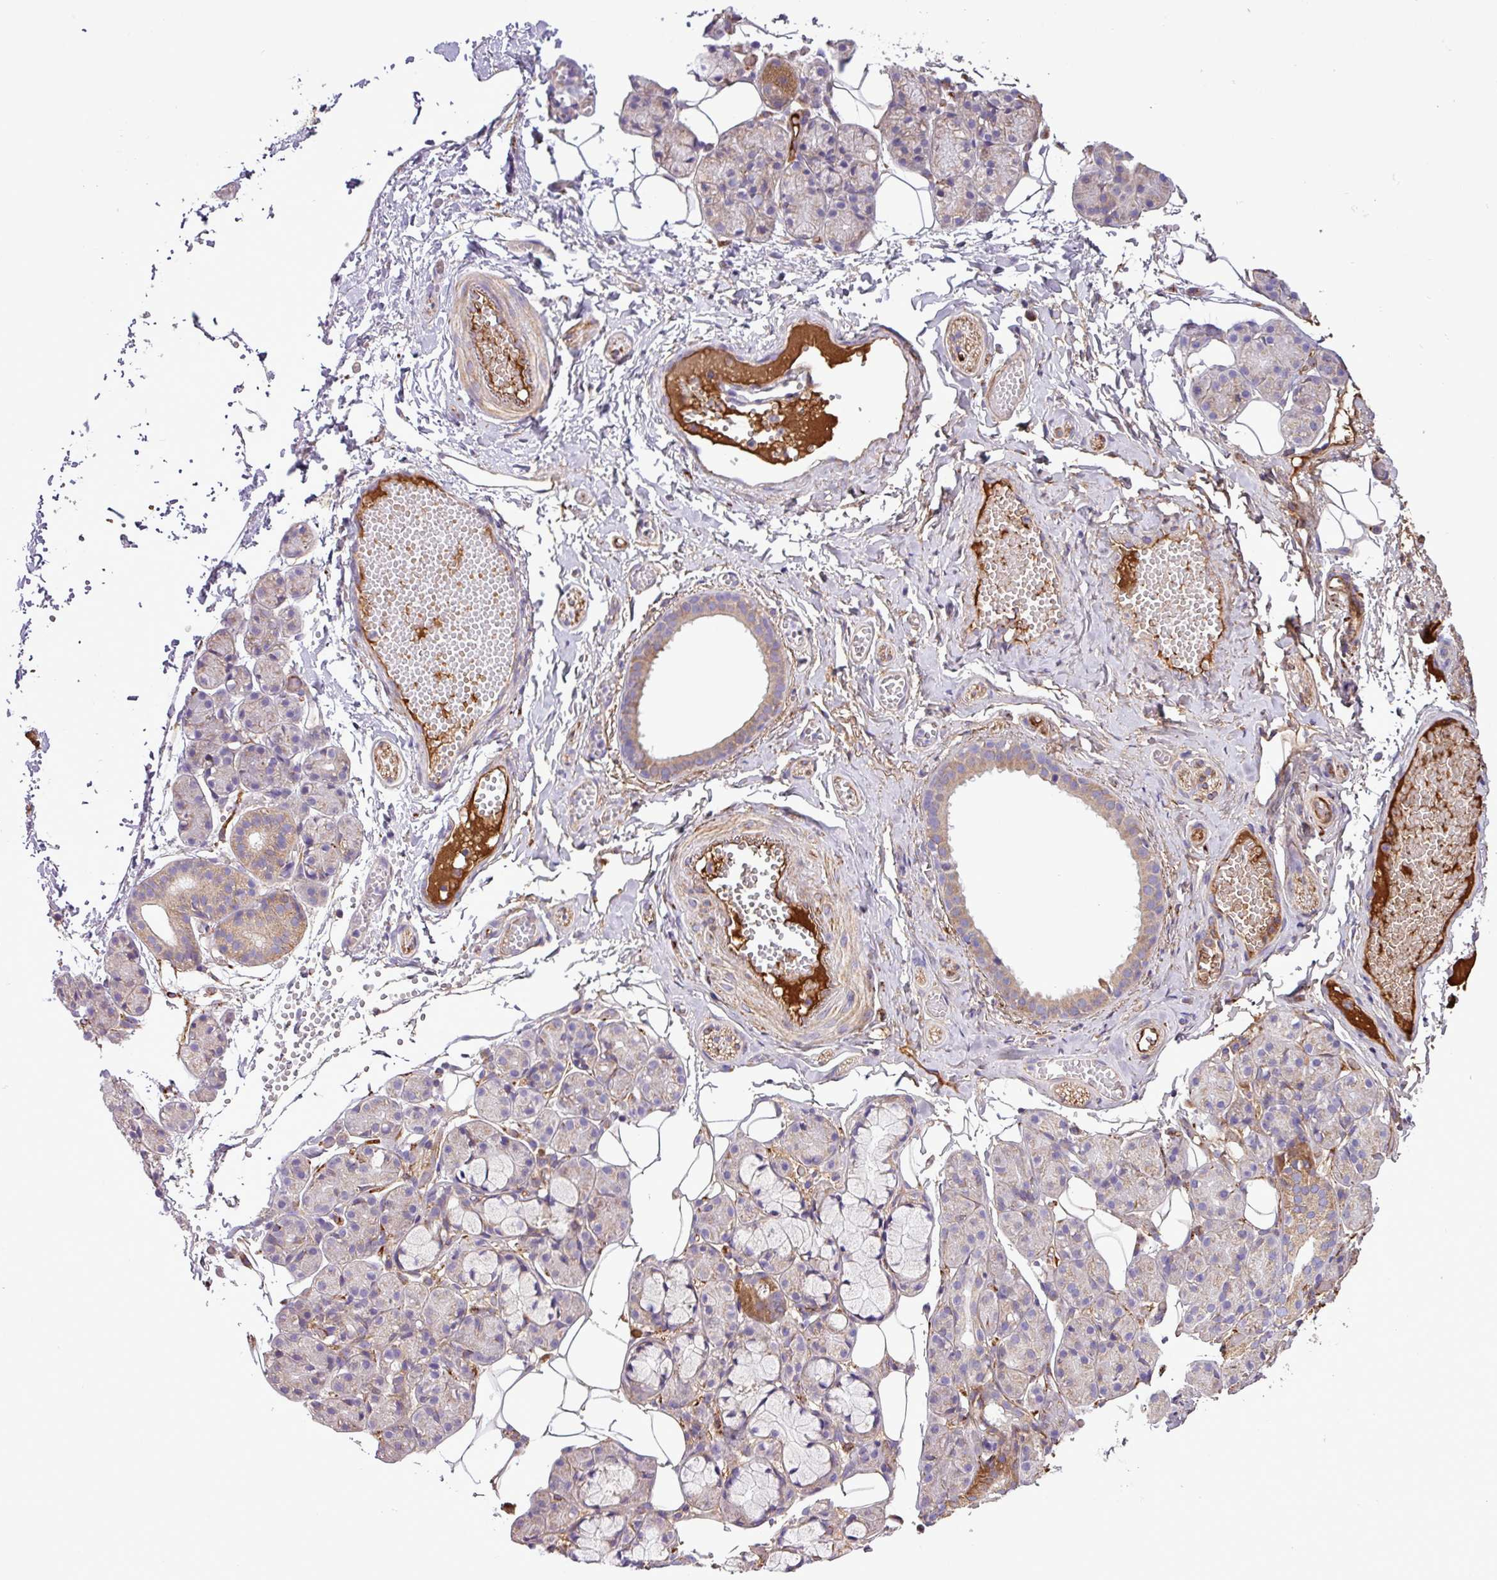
{"staining": {"intensity": "moderate", "quantity": "25%-75%", "location": "cytoplasmic/membranous"}, "tissue": "salivary gland", "cell_type": "Glandular cells", "image_type": "normal", "snomed": [{"axis": "morphology", "description": "Normal tissue, NOS"}, {"axis": "topography", "description": "Salivary gland"}], "caption": "Immunohistochemistry (IHC) of unremarkable salivary gland exhibits medium levels of moderate cytoplasmic/membranous staining in approximately 25%-75% of glandular cells.", "gene": "CWH43", "patient": {"sex": "male", "age": 63}}